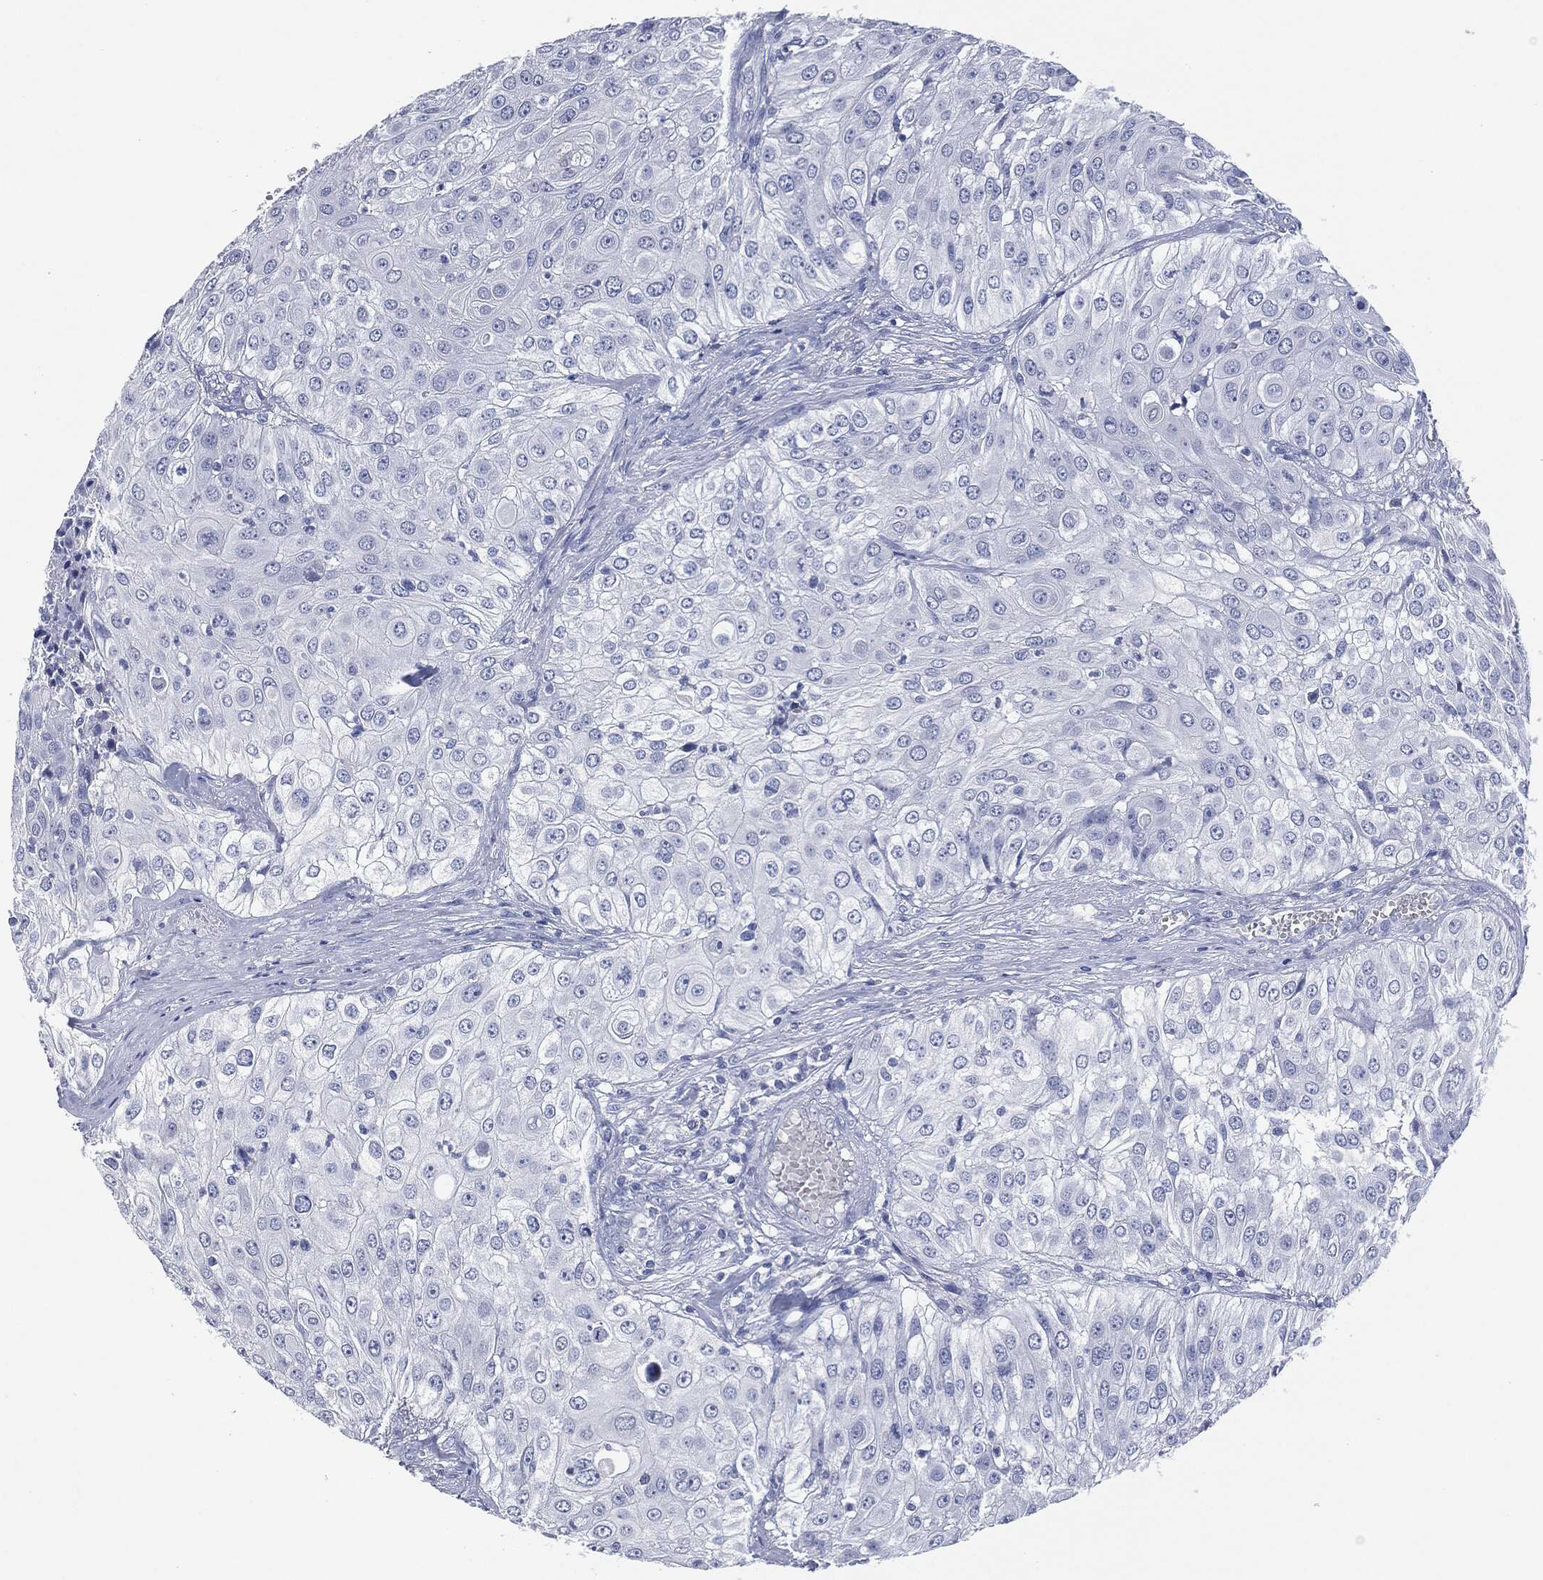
{"staining": {"intensity": "negative", "quantity": "none", "location": "none"}, "tissue": "urothelial cancer", "cell_type": "Tumor cells", "image_type": "cancer", "snomed": [{"axis": "morphology", "description": "Urothelial carcinoma, High grade"}, {"axis": "topography", "description": "Urinary bladder"}], "caption": "This is an immunohistochemistry photomicrograph of human urothelial cancer. There is no staining in tumor cells.", "gene": "MUC16", "patient": {"sex": "female", "age": 79}}